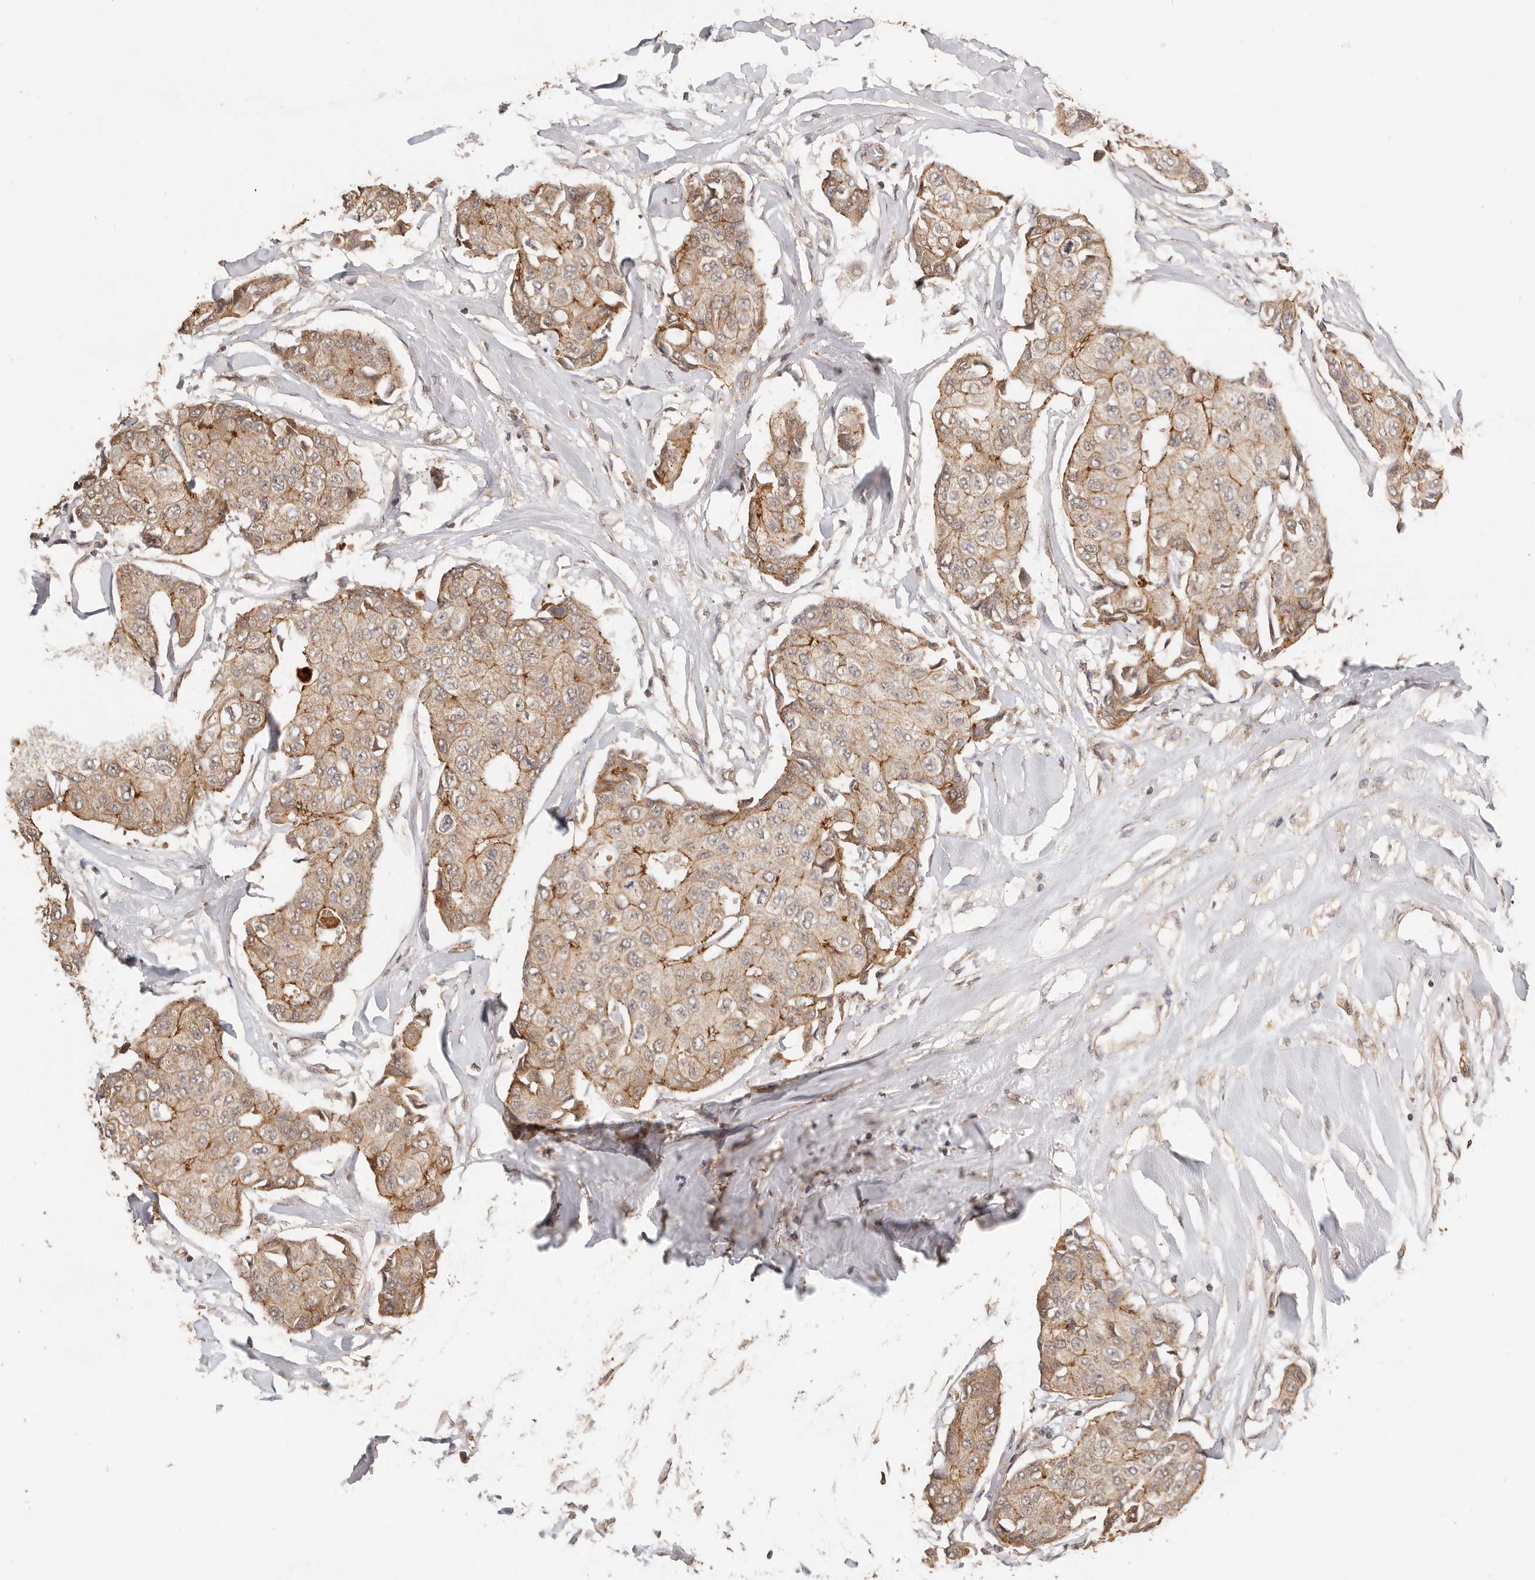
{"staining": {"intensity": "moderate", "quantity": ">75%", "location": "cytoplasmic/membranous"}, "tissue": "breast cancer", "cell_type": "Tumor cells", "image_type": "cancer", "snomed": [{"axis": "morphology", "description": "Duct carcinoma"}, {"axis": "topography", "description": "Breast"}], "caption": "Protein staining reveals moderate cytoplasmic/membranous positivity in about >75% of tumor cells in breast invasive ductal carcinoma.", "gene": "AFDN", "patient": {"sex": "female", "age": 80}}